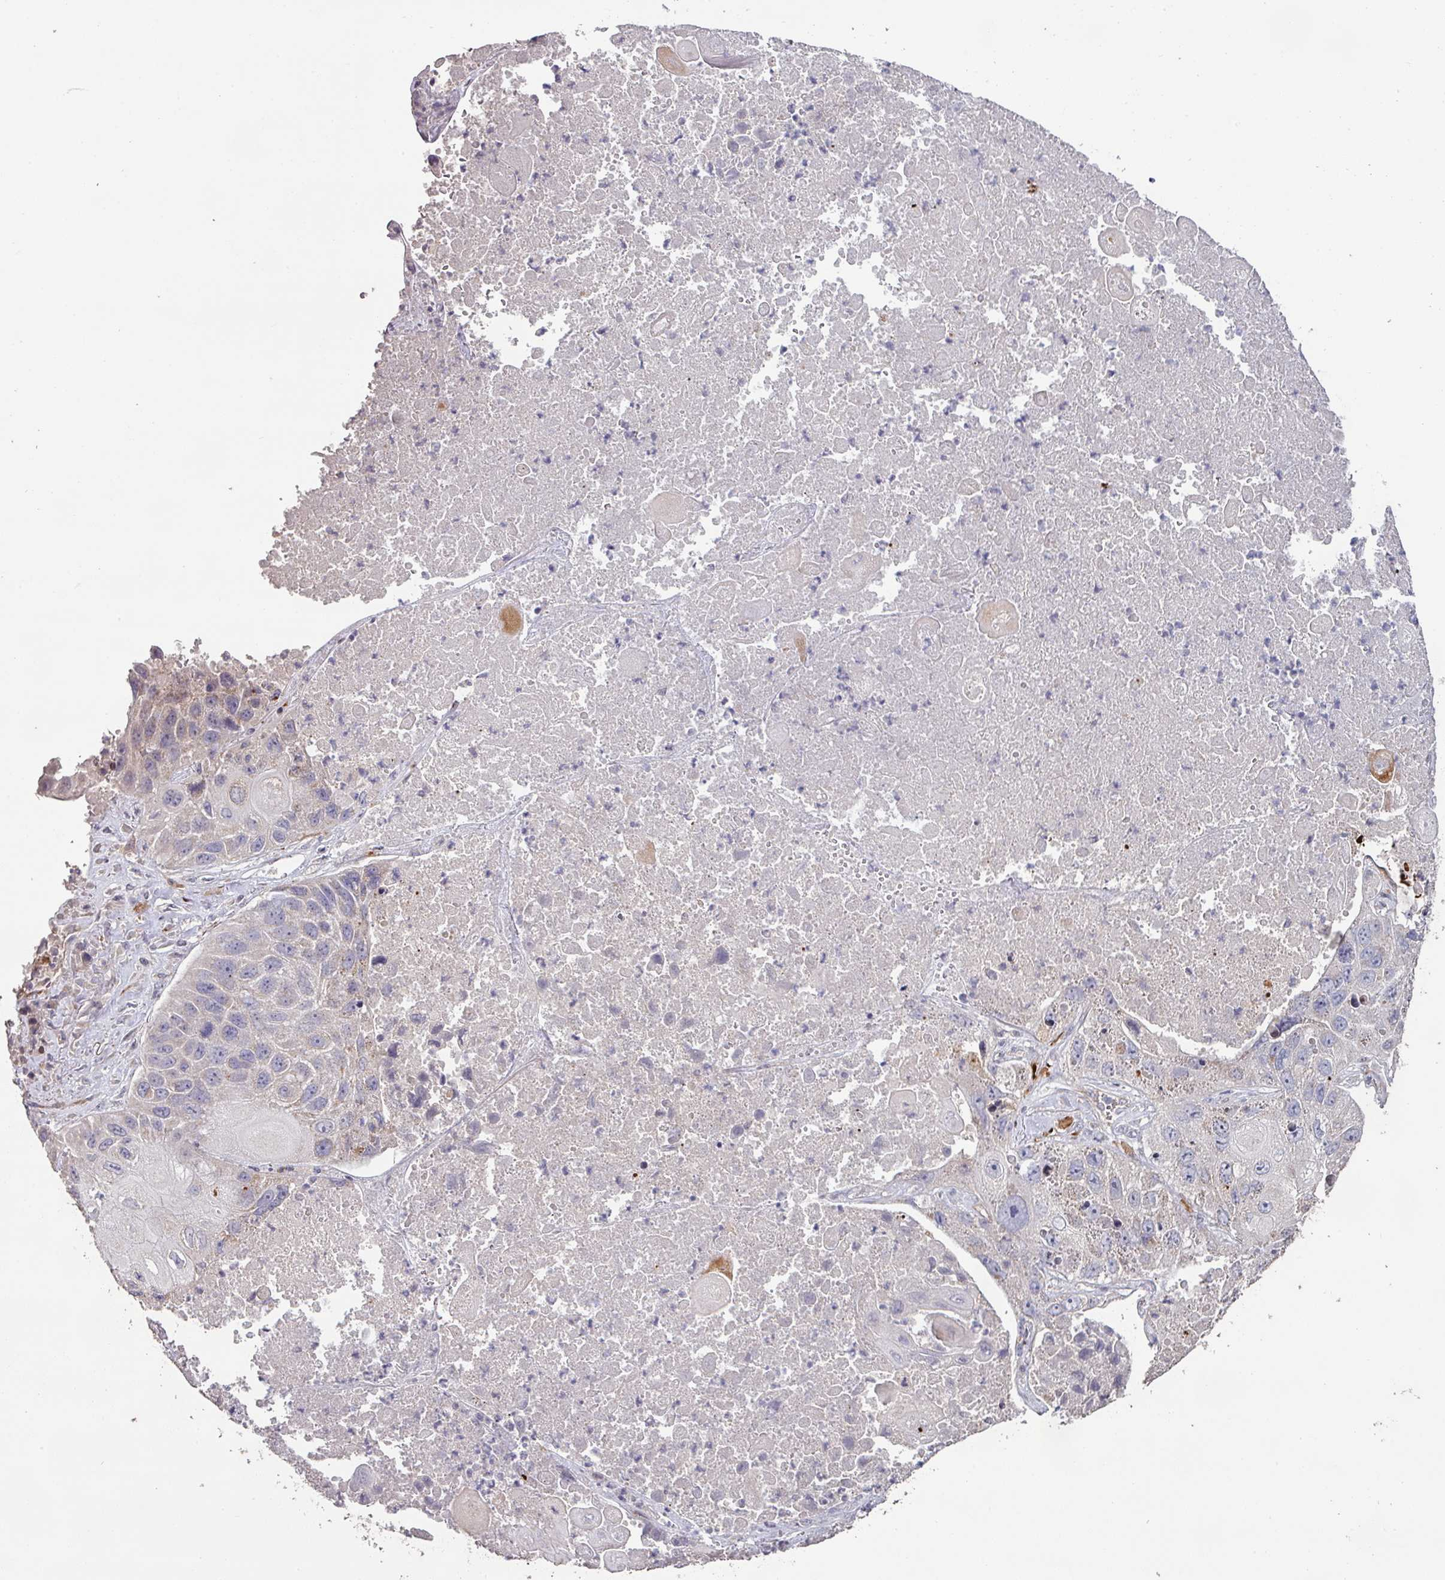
{"staining": {"intensity": "negative", "quantity": "none", "location": "none"}, "tissue": "lung cancer", "cell_type": "Tumor cells", "image_type": "cancer", "snomed": [{"axis": "morphology", "description": "Squamous cell carcinoma, NOS"}, {"axis": "topography", "description": "Lung"}], "caption": "This is an IHC photomicrograph of squamous cell carcinoma (lung). There is no positivity in tumor cells.", "gene": "RPL23A", "patient": {"sex": "male", "age": 61}}